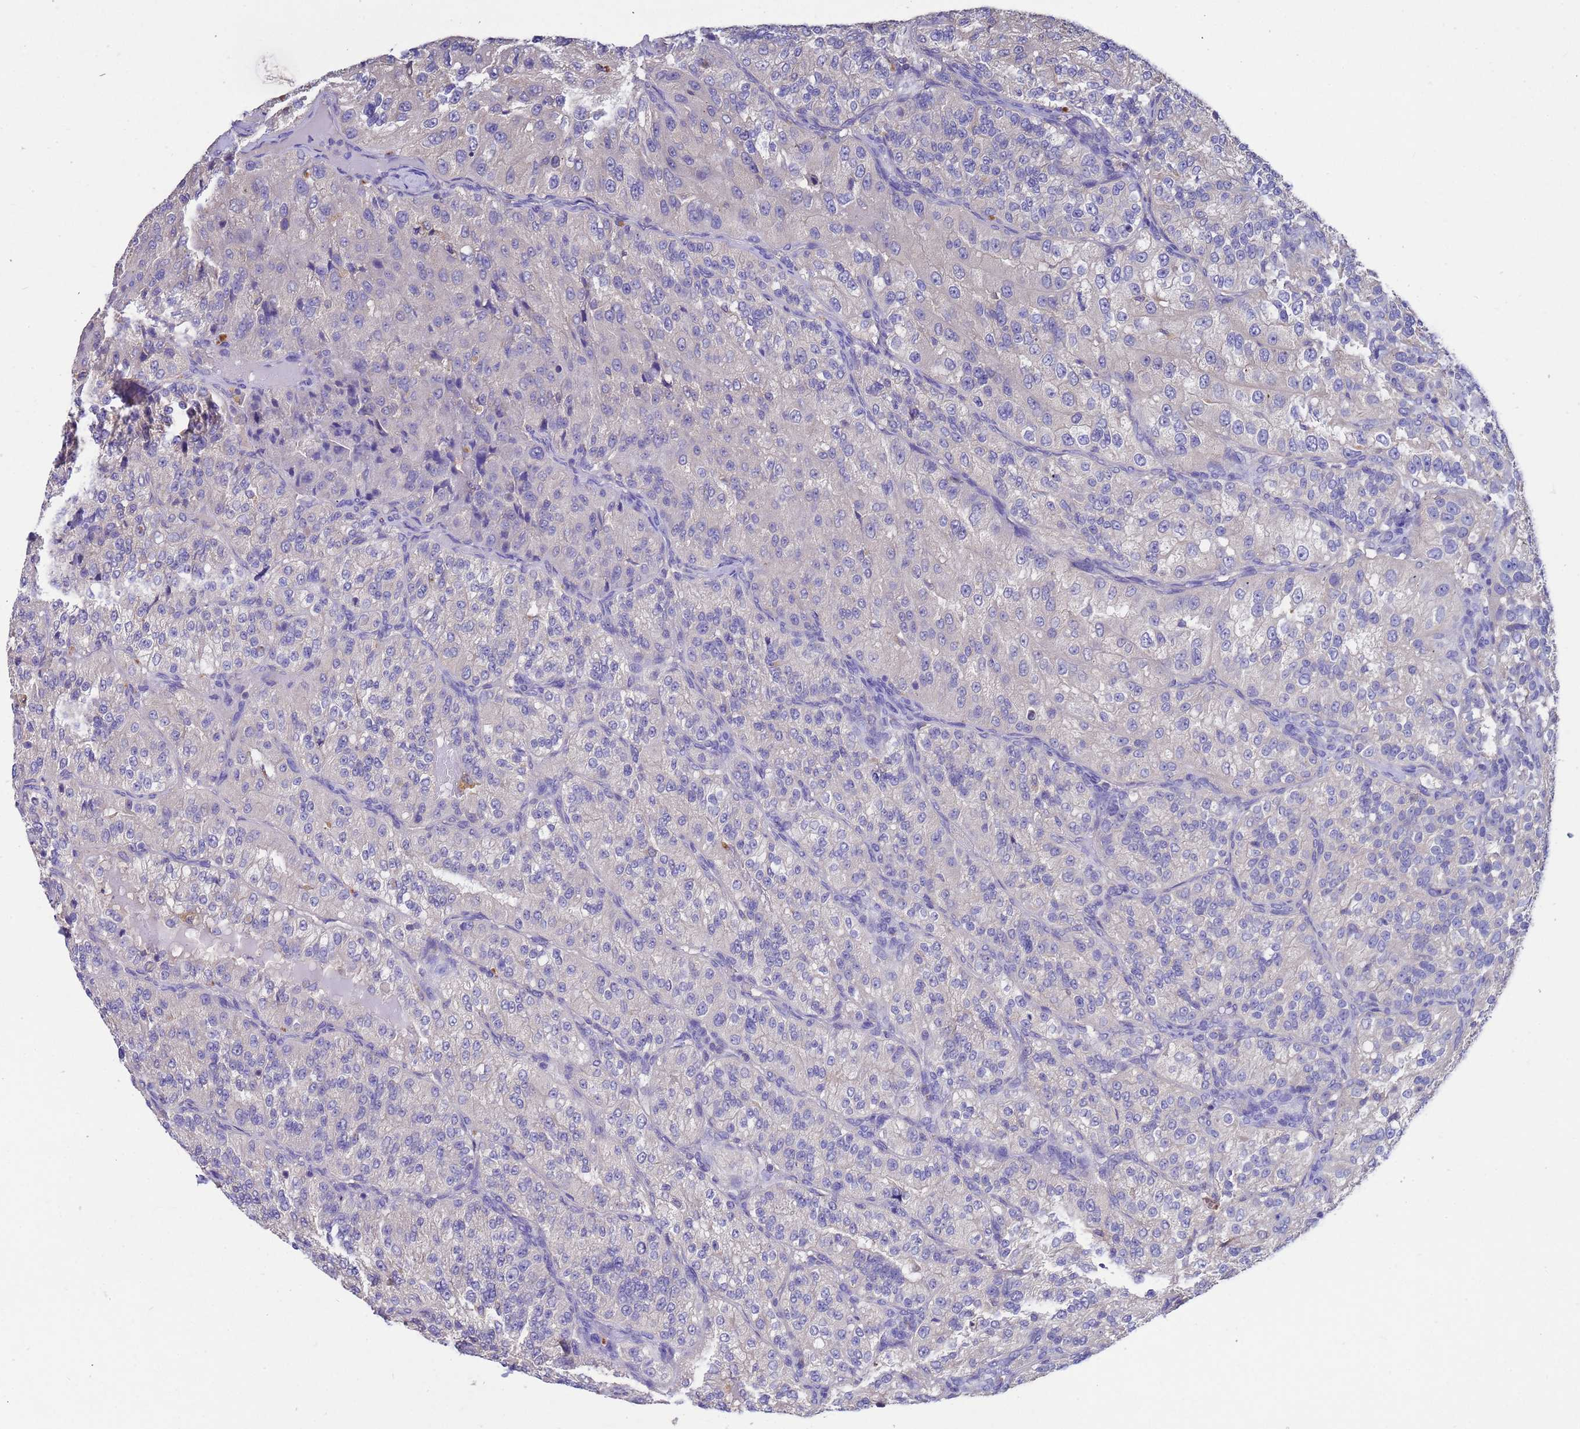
{"staining": {"intensity": "negative", "quantity": "none", "location": "none"}, "tissue": "renal cancer", "cell_type": "Tumor cells", "image_type": "cancer", "snomed": [{"axis": "morphology", "description": "Adenocarcinoma, NOS"}, {"axis": "topography", "description": "Kidney"}], "caption": "Adenocarcinoma (renal) stained for a protein using IHC shows no positivity tumor cells.", "gene": "SRL", "patient": {"sex": "female", "age": 63}}